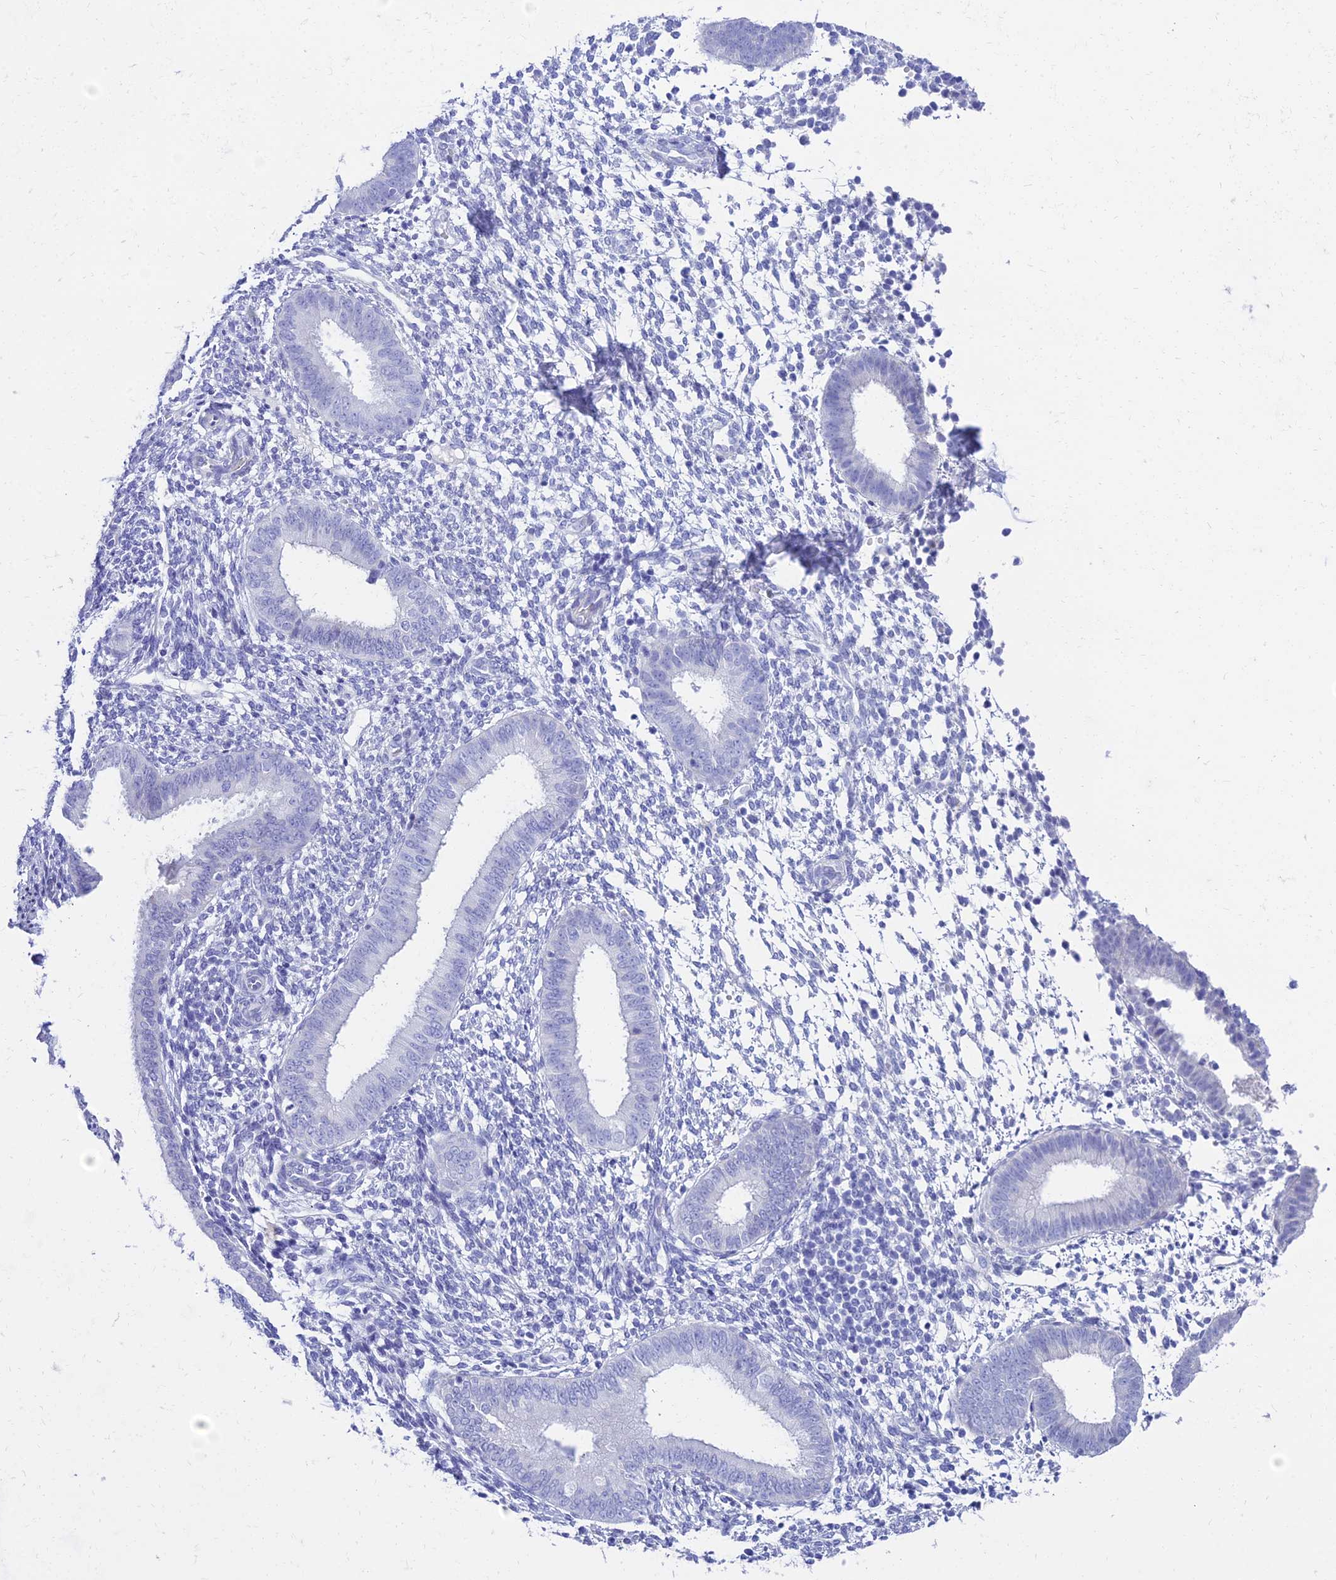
{"staining": {"intensity": "negative", "quantity": "none", "location": "none"}, "tissue": "endometrium", "cell_type": "Cells in endometrial stroma", "image_type": "normal", "snomed": [{"axis": "morphology", "description": "Normal tissue, NOS"}, {"axis": "topography", "description": "Uterus"}, {"axis": "topography", "description": "Endometrium"}], "caption": "The photomicrograph displays no significant staining in cells in endometrial stroma of endometrium.", "gene": "TAC3", "patient": {"sex": "female", "age": 48}}